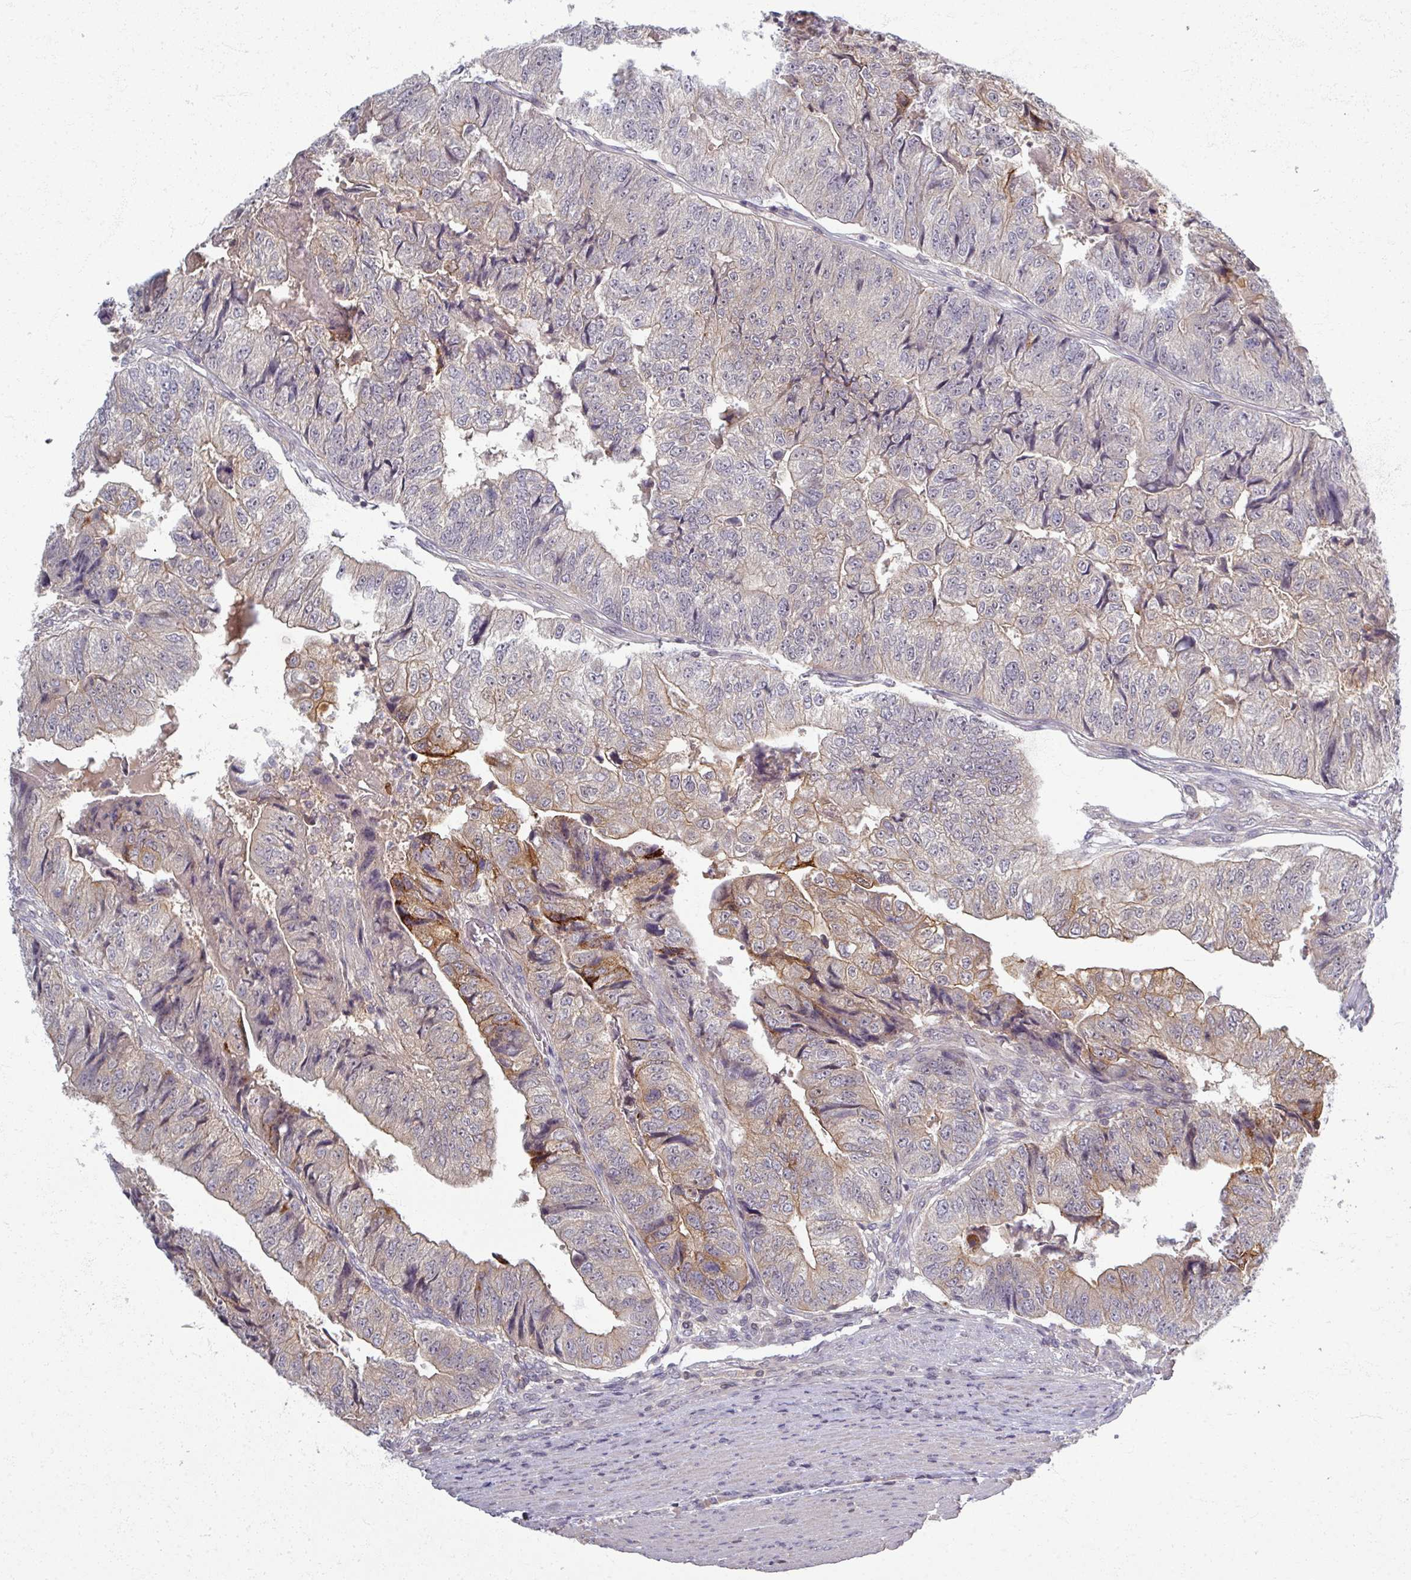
{"staining": {"intensity": "moderate", "quantity": "<25%", "location": "cytoplasmic/membranous"}, "tissue": "colorectal cancer", "cell_type": "Tumor cells", "image_type": "cancer", "snomed": [{"axis": "morphology", "description": "Adenocarcinoma, NOS"}, {"axis": "topography", "description": "Colon"}], "caption": "Moderate cytoplasmic/membranous protein positivity is appreciated in about <25% of tumor cells in adenocarcinoma (colorectal).", "gene": "TTLL7", "patient": {"sex": "female", "age": 67}}